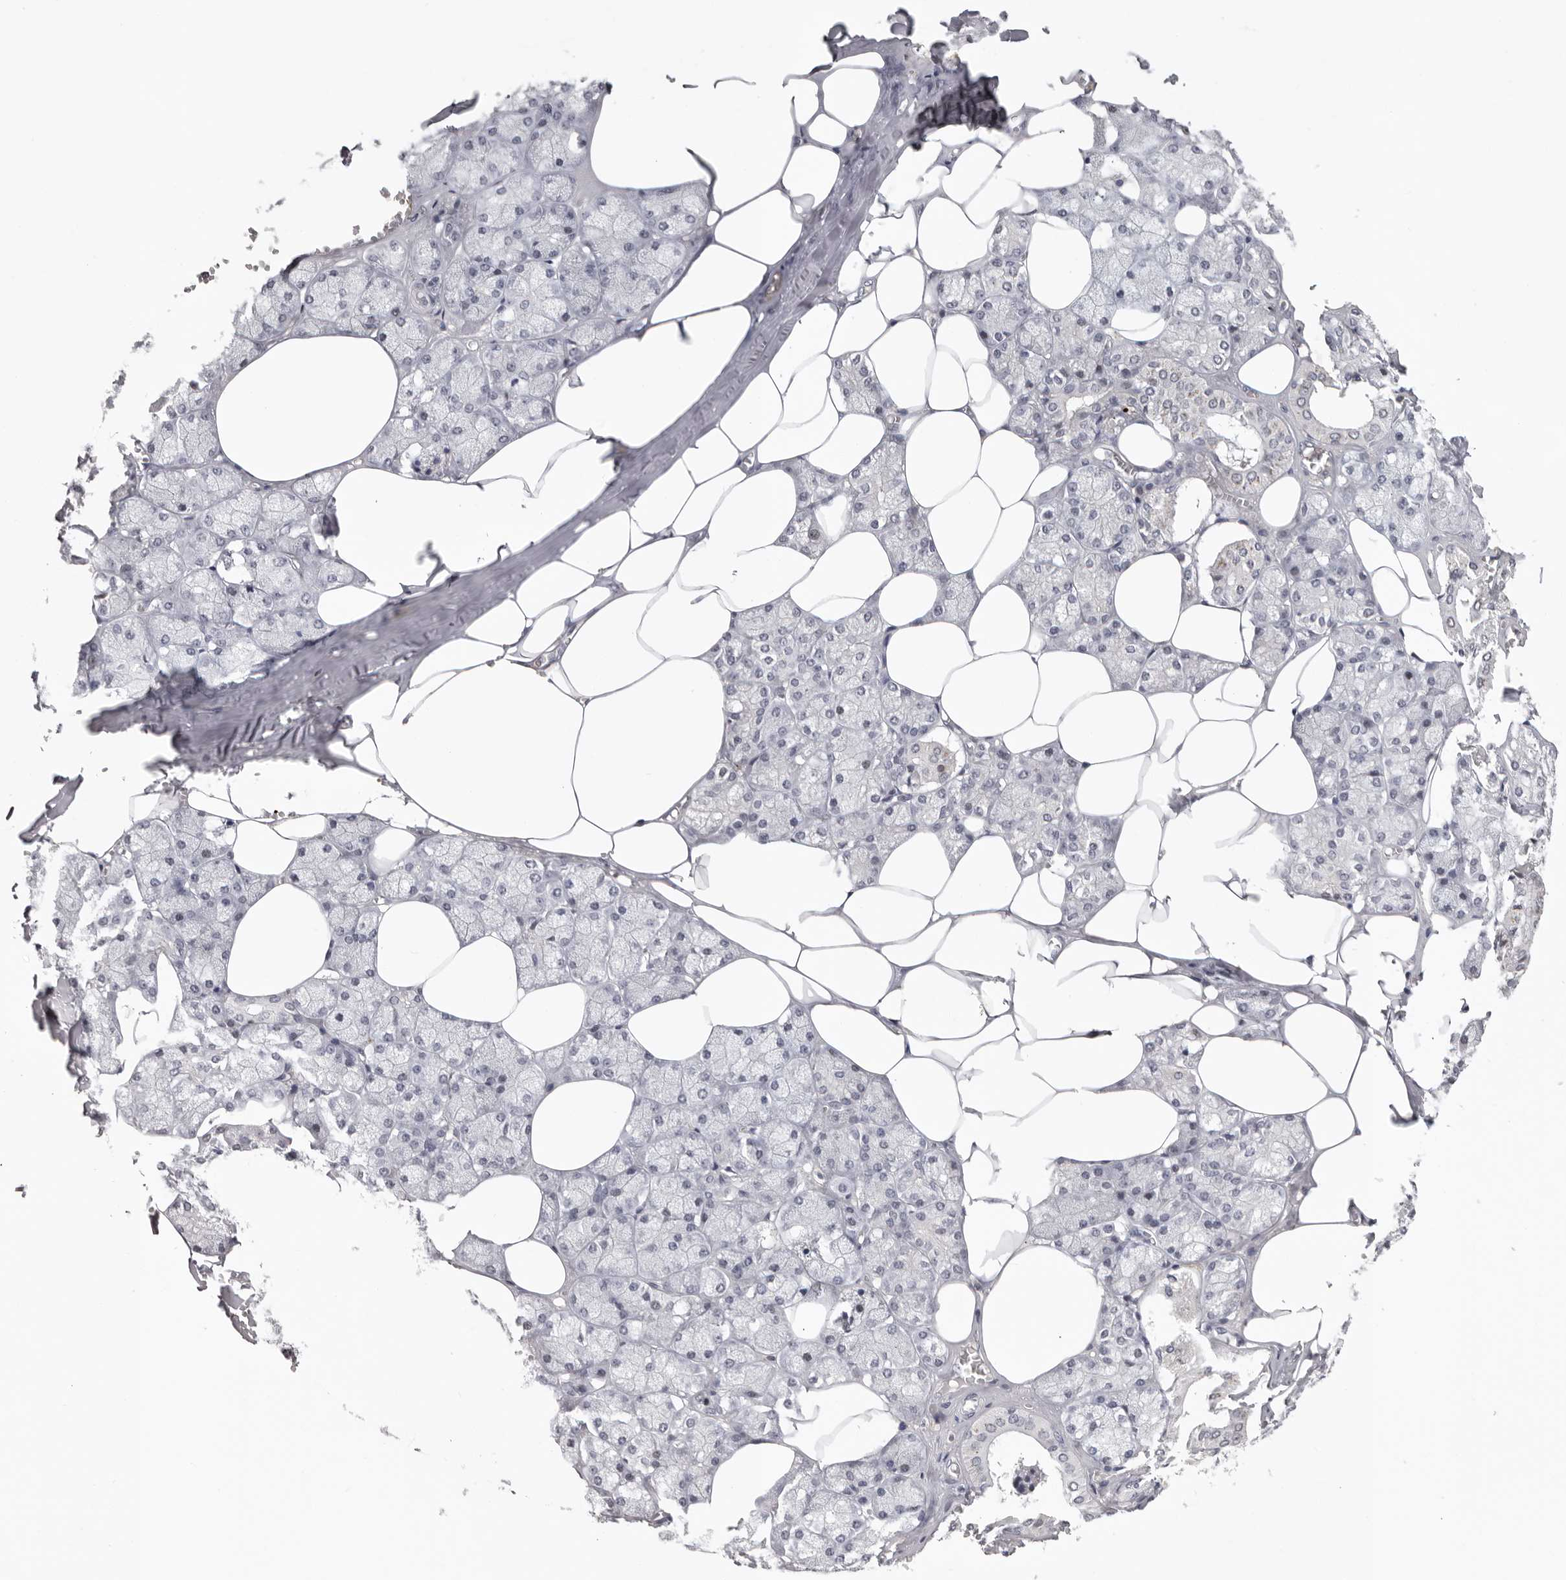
{"staining": {"intensity": "negative", "quantity": "none", "location": "none"}, "tissue": "salivary gland", "cell_type": "Glandular cells", "image_type": "normal", "snomed": [{"axis": "morphology", "description": "Normal tissue, NOS"}, {"axis": "topography", "description": "Salivary gland"}], "caption": "DAB (3,3'-diaminobenzidine) immunohistochemical staining of unremarkable human salivary gland exhibits no significant staining in glandular cells.", "gene": "KIF2B", "patient": {"sex": "male", "age": 62}}